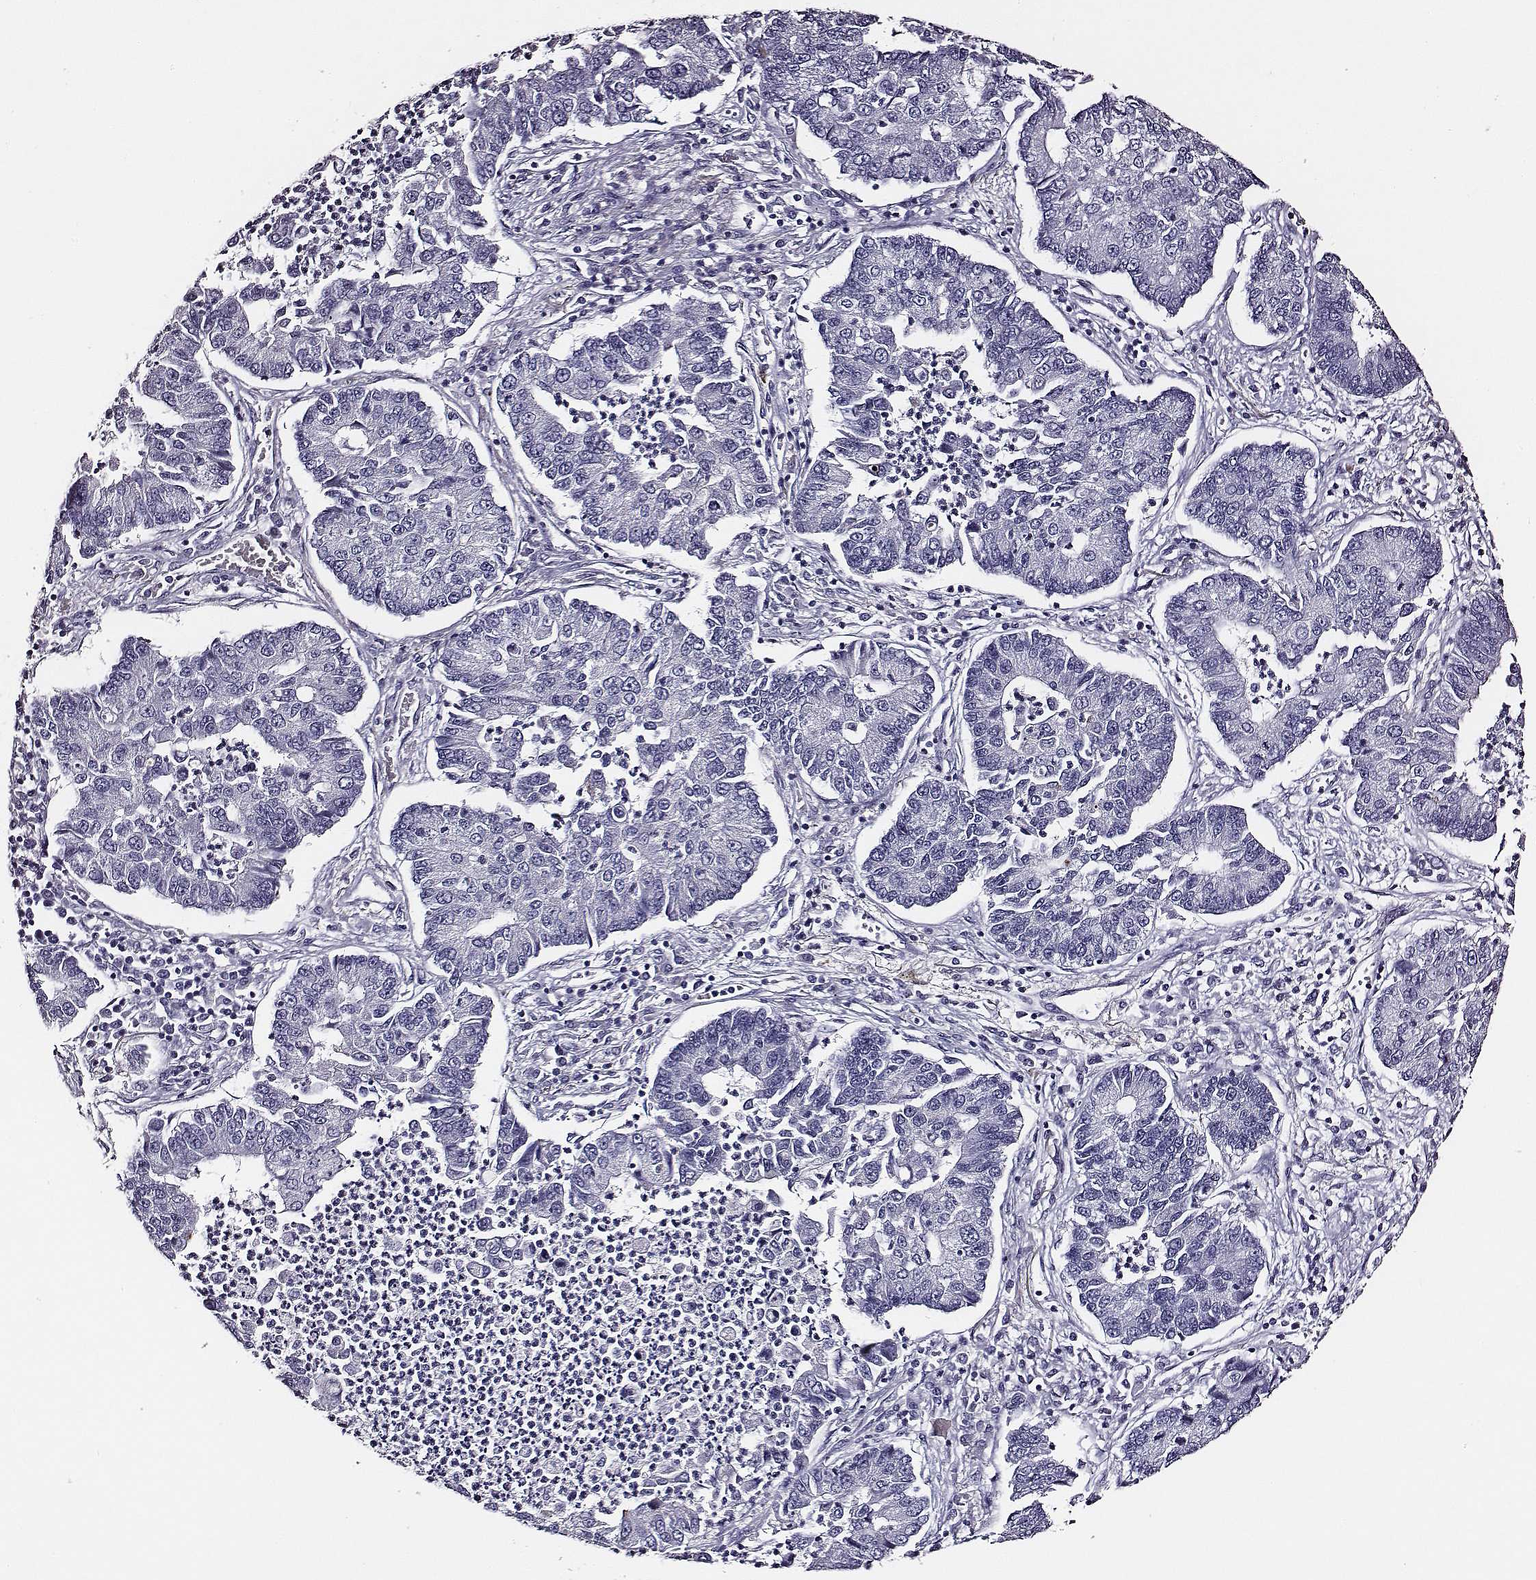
{"staining": {"intensity": "negative", "quantity": "none", "location": "none"}, "tissue": "lung cancer", "cell_type": "Tumor cells", "image_type": "cancer", "snomed": [{"axis": "morphology", "description": "Adenocarcinoma, NOS"}, {"axis": "topography", "description": "Lung"}], "caption": "Histopathology image shows no significant protein positivity in tumor cells of lung cancer.", "gene": "DPEP1", "patient": {"sex": "female", "age": 57}}